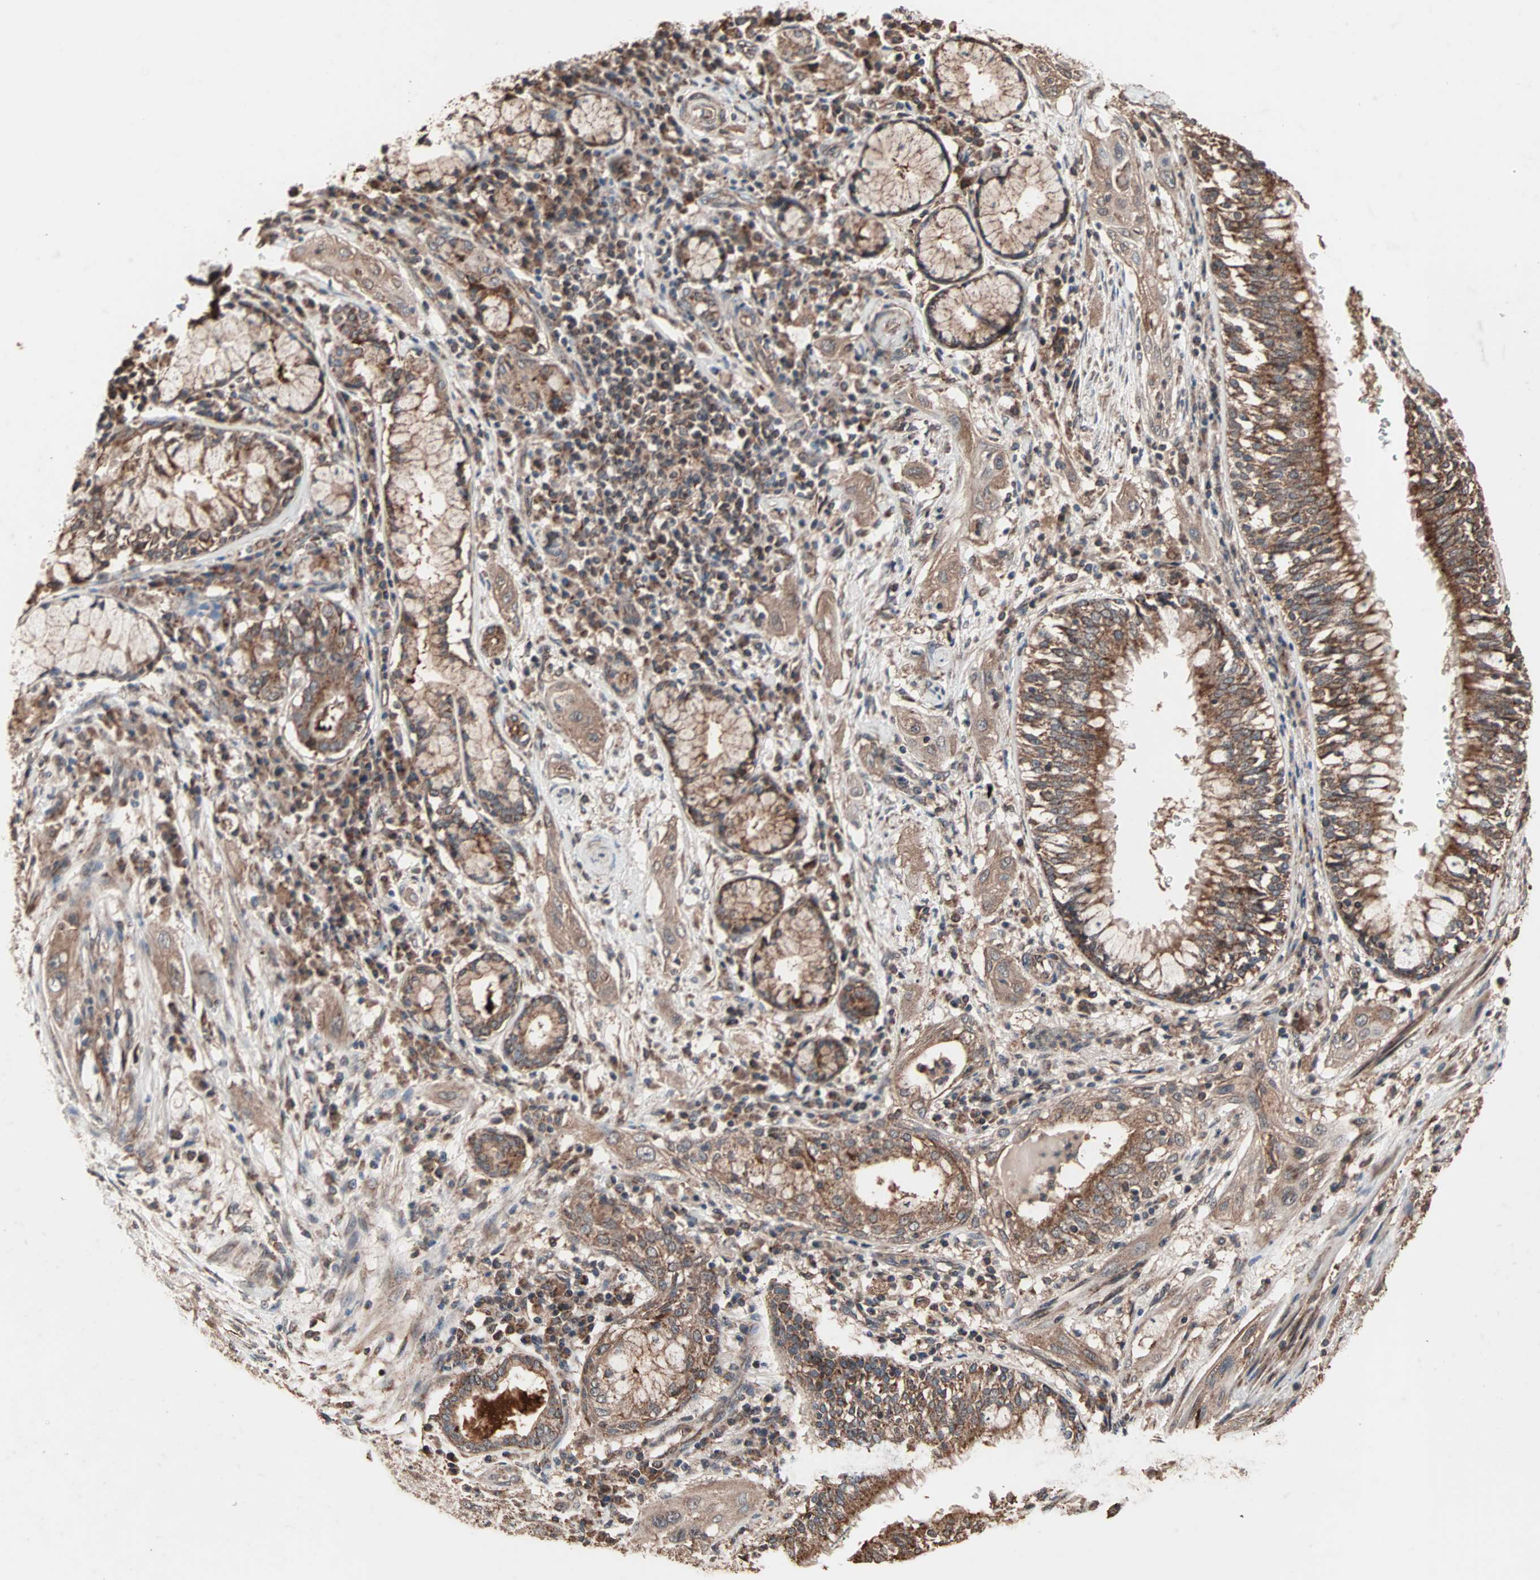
{"staining": {"intensity": "moderate", "quantity": ">75%", "location": "cytoplasmic/membranous"}, "tissue": "lung cancer", "cell_type": "Tumor cells", "image_type": "cancer", "snomed": [{"axis": "morphology", "description": "Squamous cell carcinoma, NOS"}, {"axis": "topography", "description": "Lung"}], "caption": "This photomicrograph displays immunohistochemistry (IHC) staining of human squamous cell carcinoma (lung), with medium moderate cytoplasmic/membranous positivity in approximately >75% of tumor cells.", "gene": "MRPL2", "patient": {"sex": "female", "age": 47}}